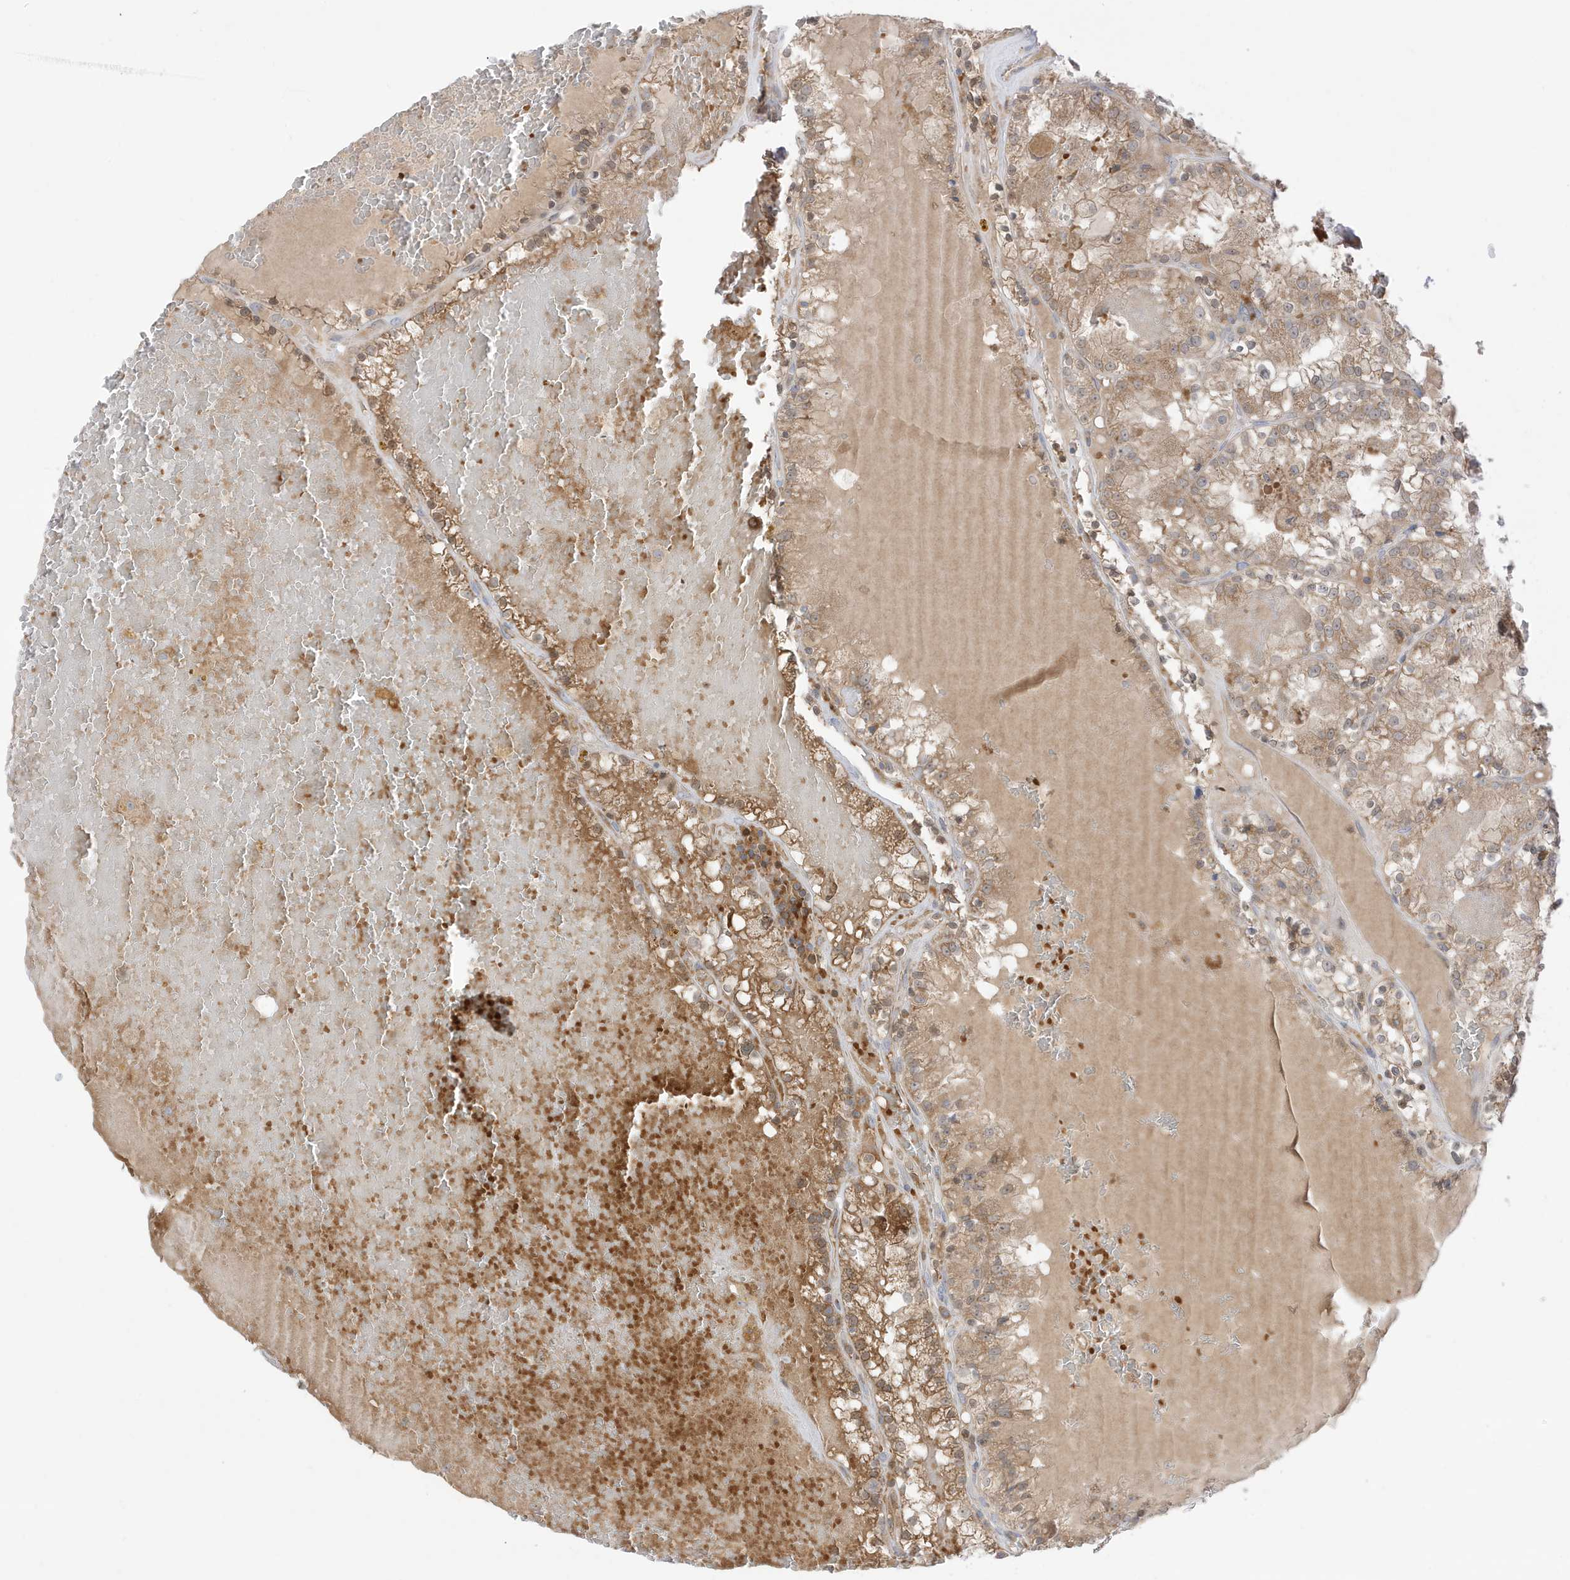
{"staining": {"intensity": "moderate", "quantity": ">75%", "location": "cytoplasmic/membranous"}, "tissue": "renal cancer", "cell_type": "Tumor cells", "image_type": "cancer", "snomed": [{"axis": "morphology", "description": "Adenocarcinoma, NOS"}, {"axis": "topography", "description": "Kidney"}], "caption": "A brown stain highlights moderate cytoplasmic/membranous positivity of a protein in adenocarcinoma (renal) tumor cells.", "gene": "NPPC", "patient": {"sex": "female", "age": 56}}